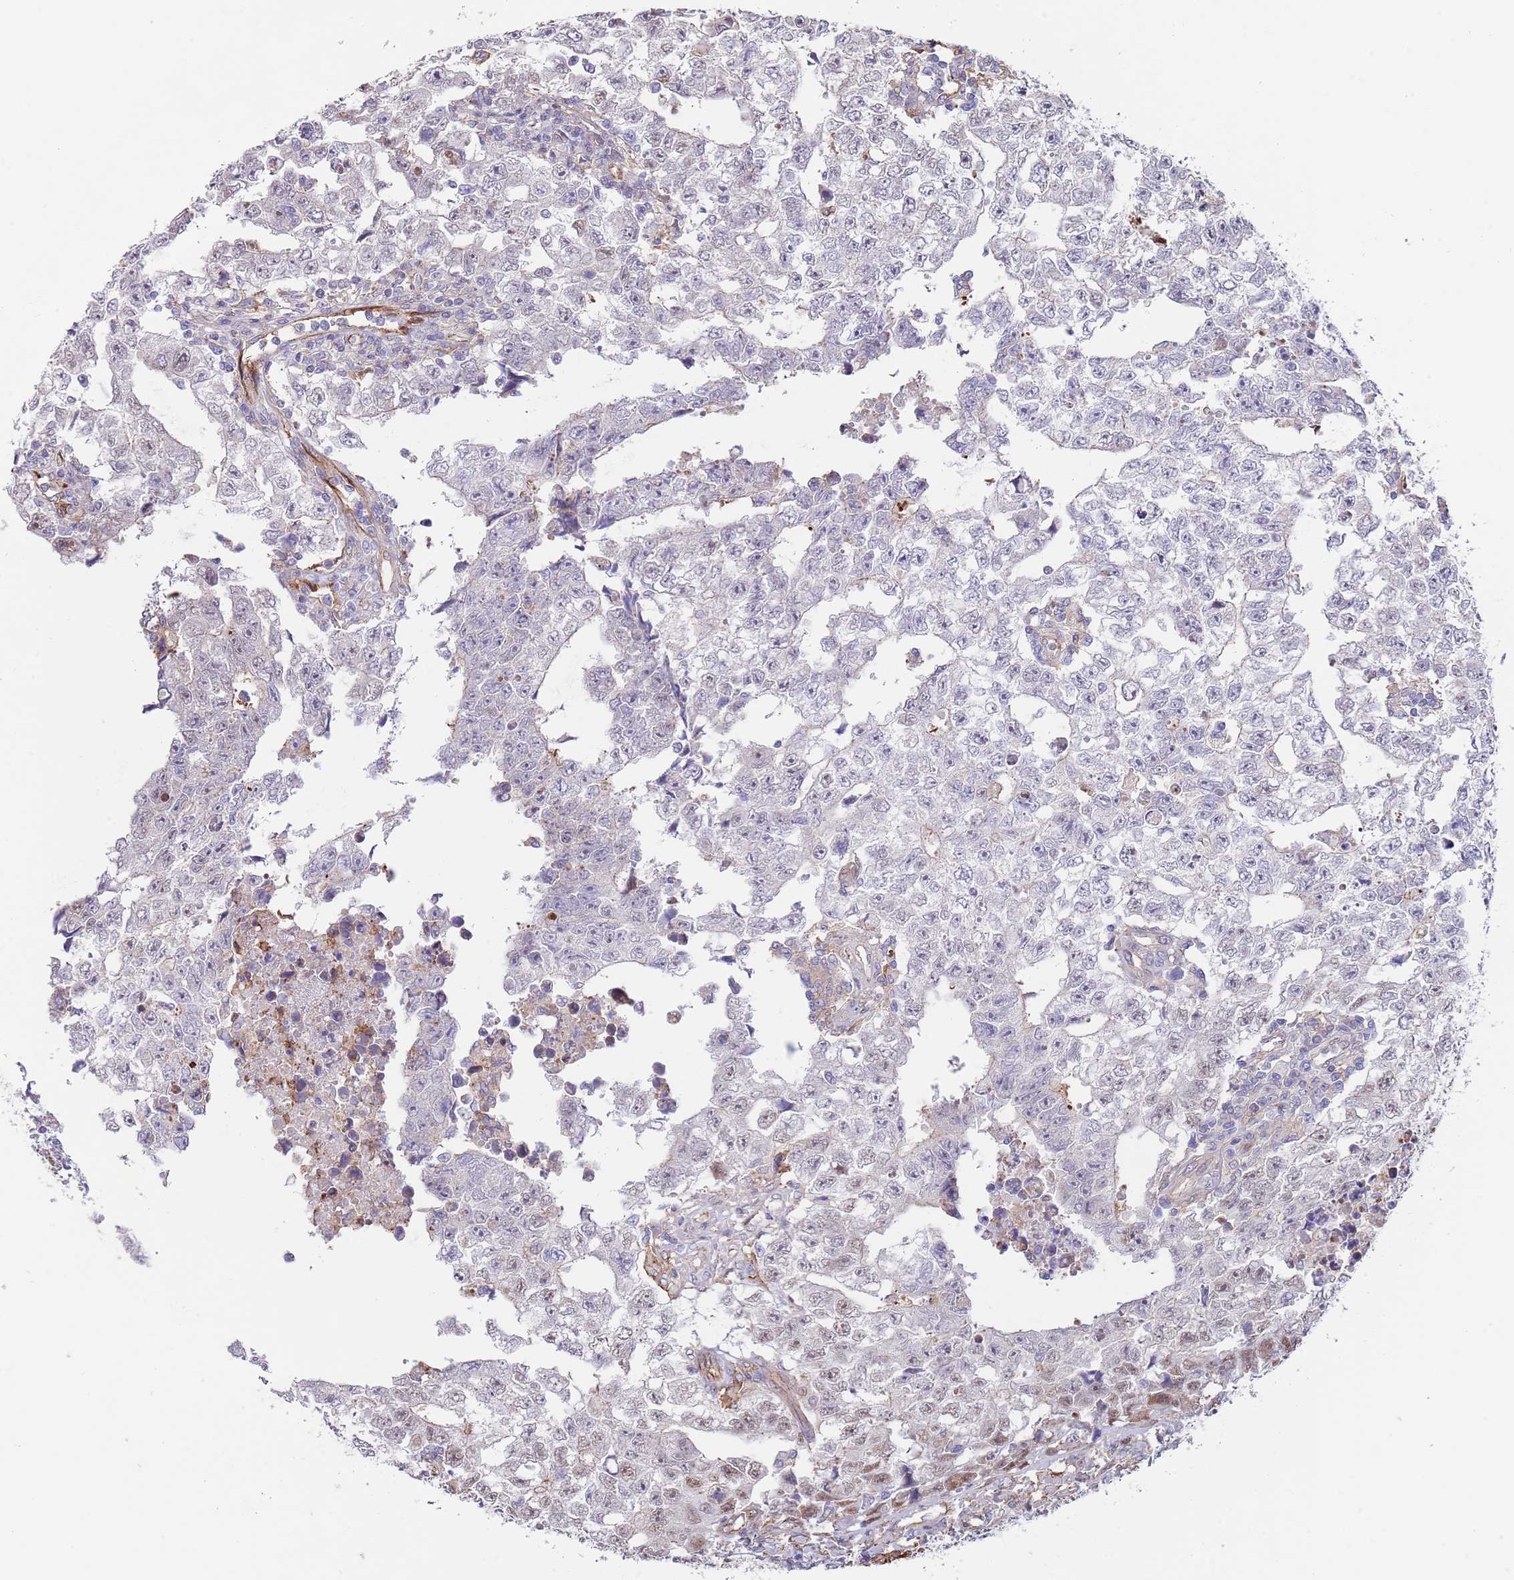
{"staining": {"intensity": "negative", "quantity": "none", "location": "none"}, "tissue": "testis cancer", "cell_type": "Tumor cells", "image_type": "cancer", "snomed": [{"axis": "morphology", "description": "Carcinoma, Embryonal, NOS"}, {"axis": "topography", "description": "Testis"}], "caption": "This photomicrograph is of testis cancer (embryonal carcinoma) stained with immunohistochemistry (IHC) to label a protein in brown with the nuclei are counter-stained blue. There is no positivity in tumor cells.", "gene": "BPNT1", "patient": {"sex": "male", "age": 25}}